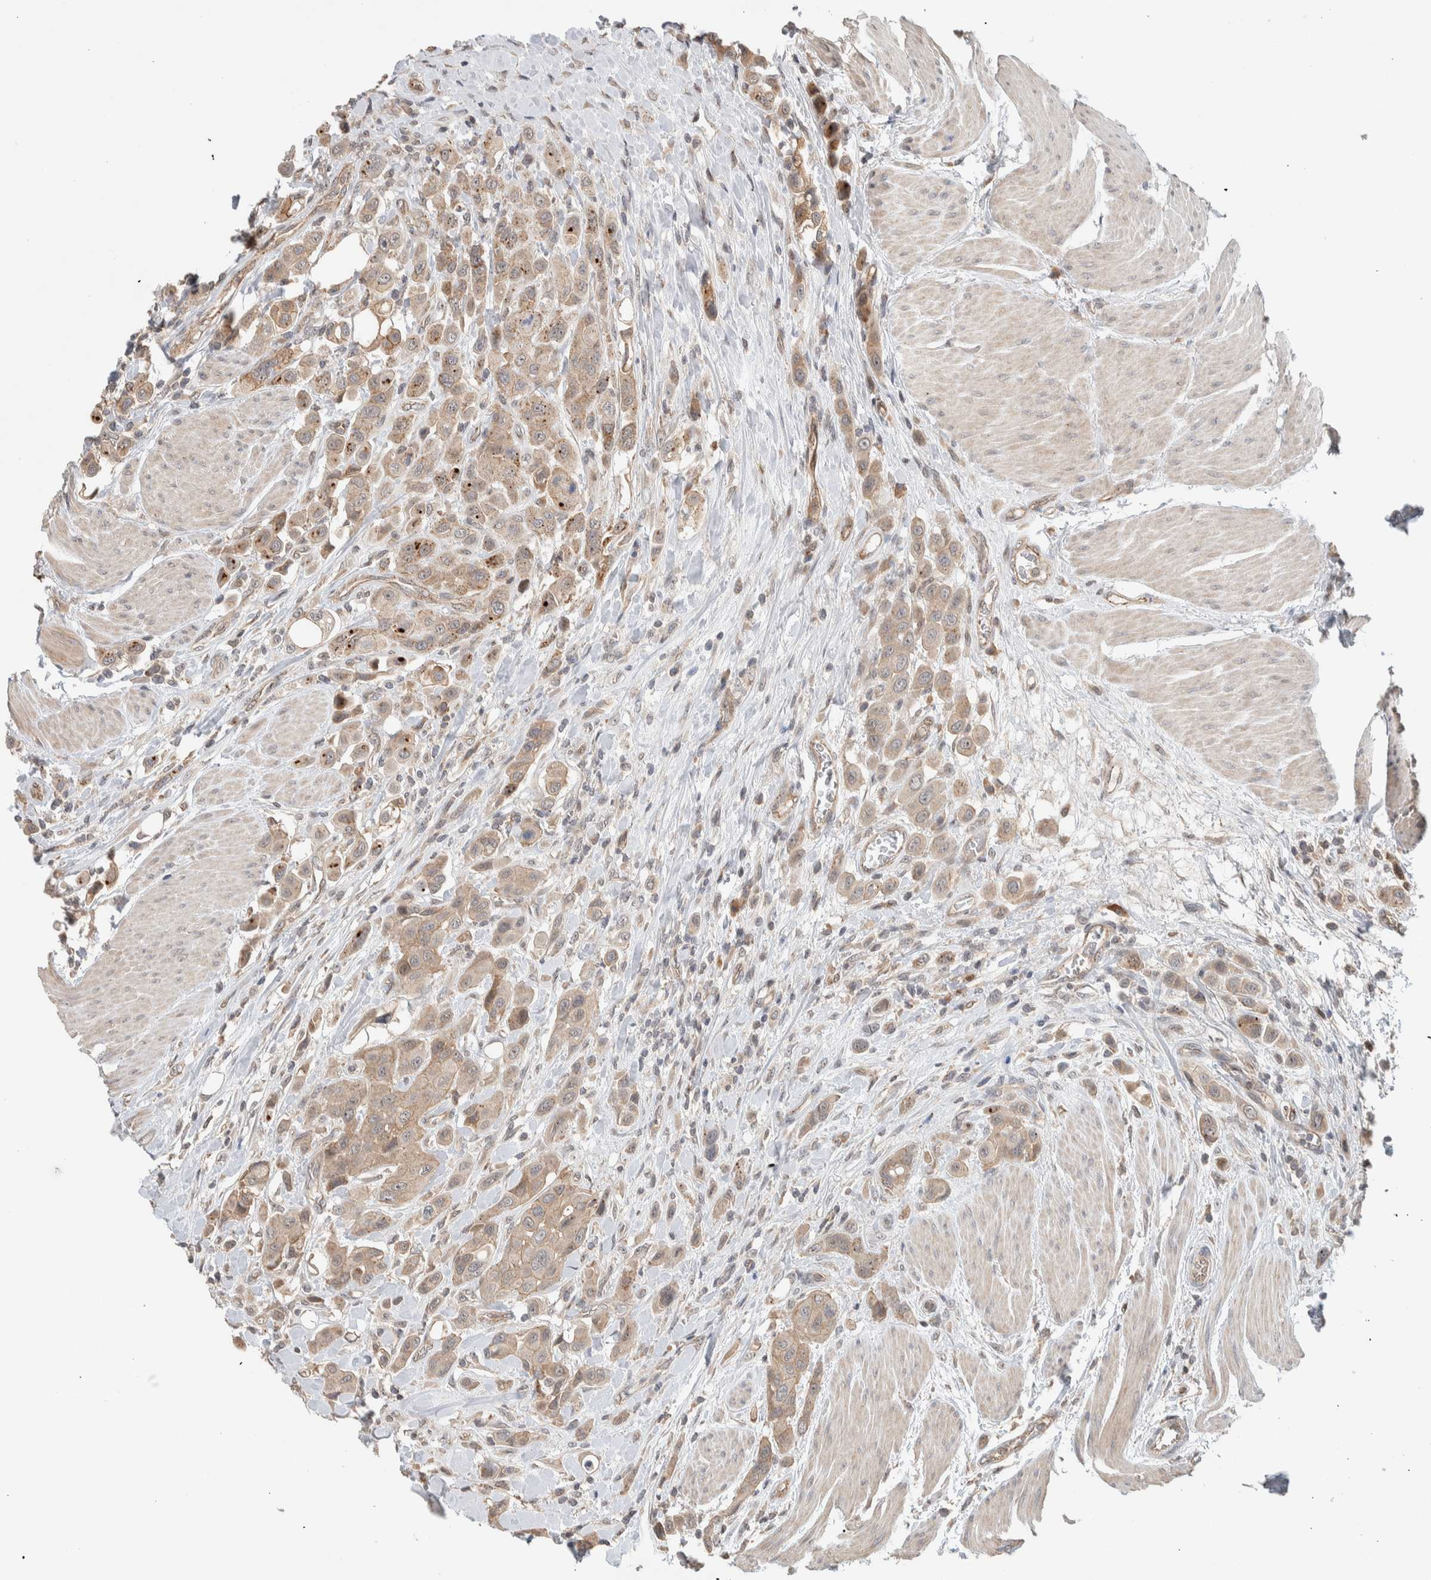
{"staining": {"intensity": "weak", "quantity": "25%-75%", "location": "cytoplasmic/membranous"}, "tissue": "urothelial cancer", "cell_type": "Tumor cells", "image_type": "cancer", "snomed": [{"axis": "morphology", "description": "Urothelial carcinoma, High grade"}, {"axis": "topography", "description": "Urinary bladder"}], "caption": "IHC of human high-grade urothelial carcinoma exhibits low levels of weak cytoplasmic/membranous expression in approximately 25%-75% of tumor cells.", "gene": "DEPTOR", "patient": {"sex": "male", "age": 50}}